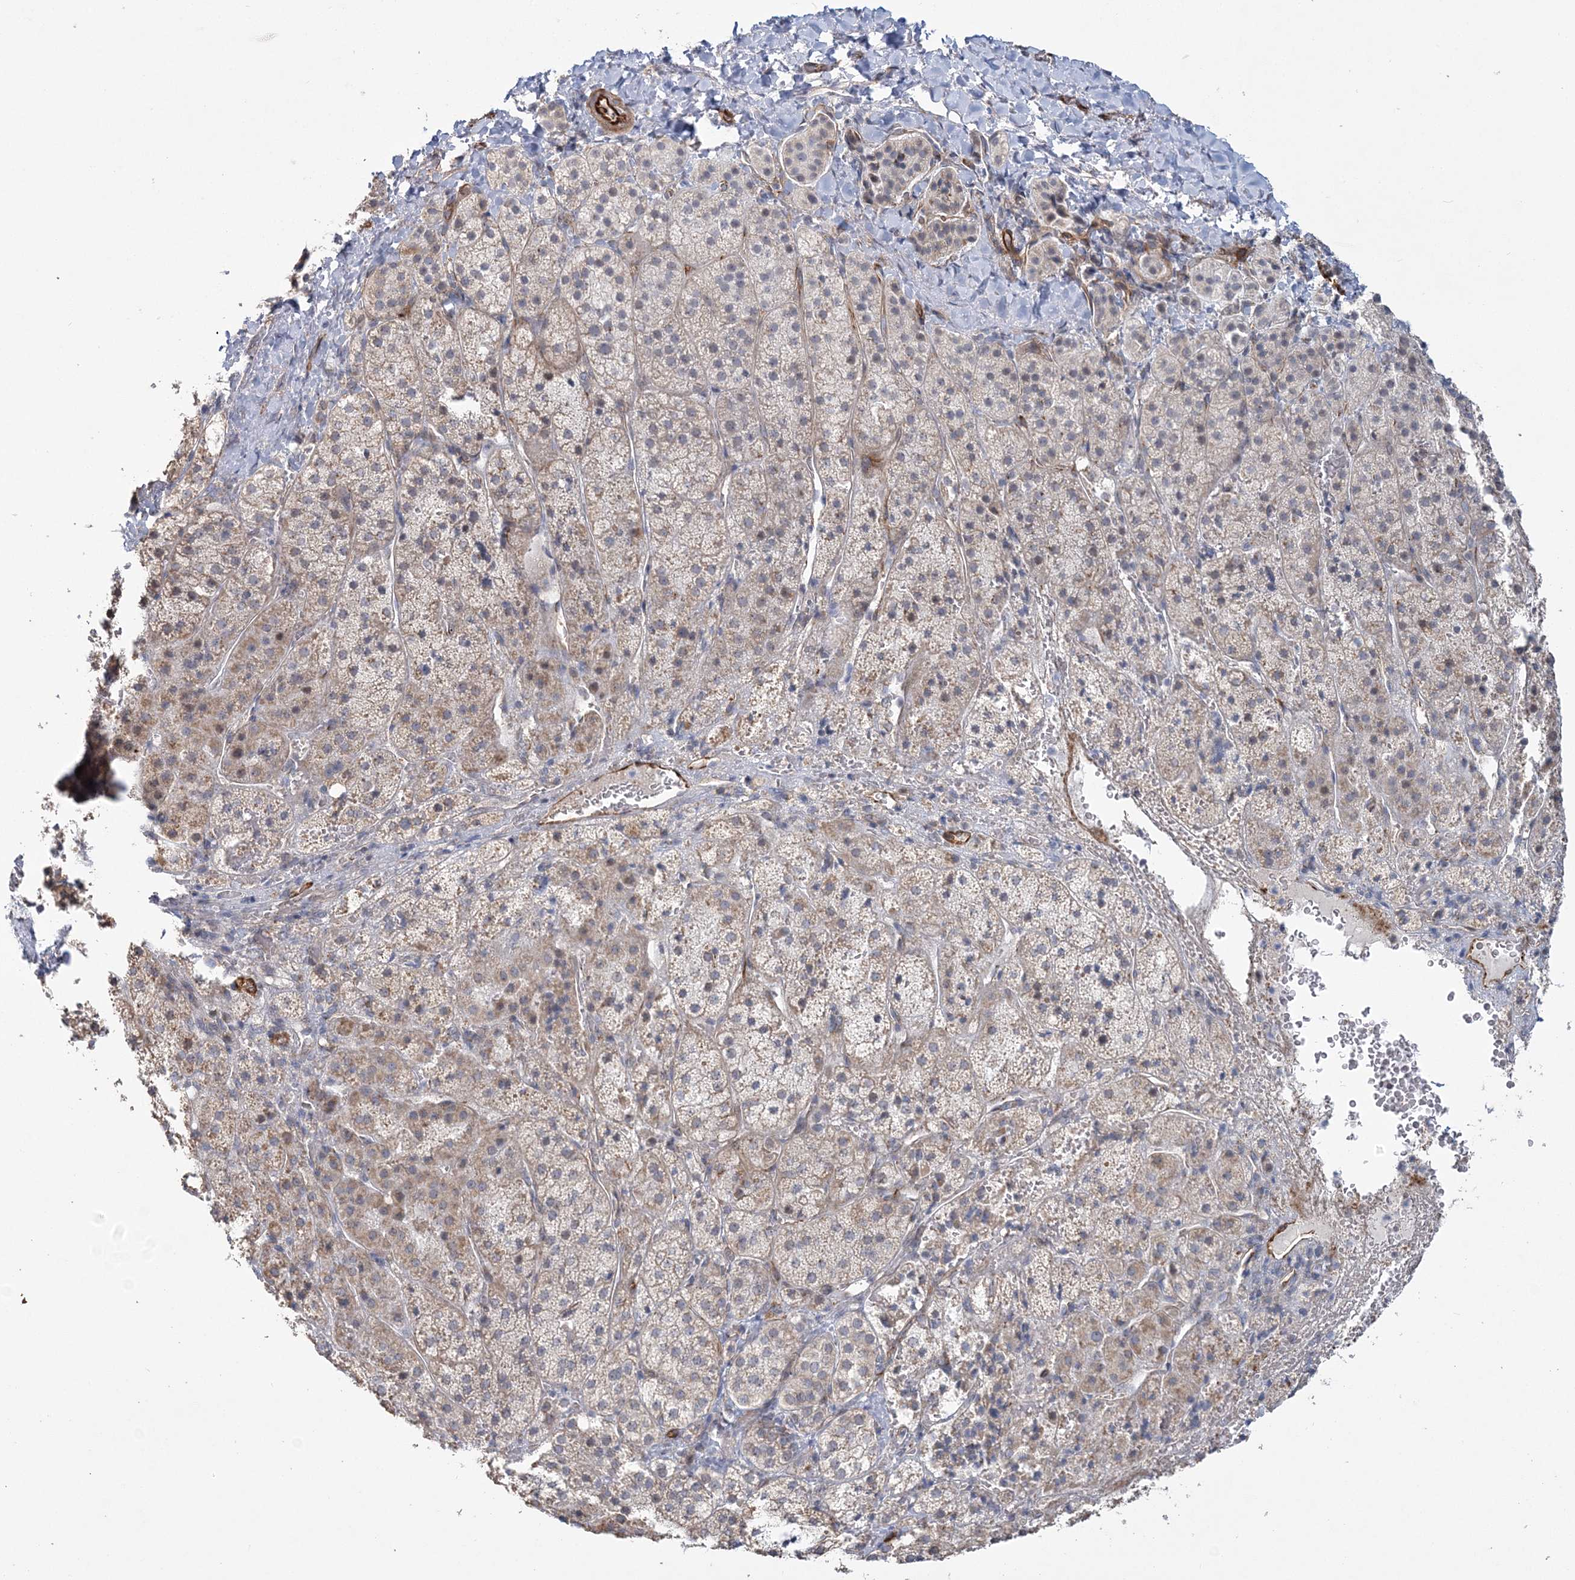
{"staining": {"intensity": "weak", "quantity": "25%-75%", "location": "cytoplasmic/membranous"}, "tissue": "adrenal gland", "cell_type": "Glandular cells", "image_type": "normal", "snomed": [{"axis": "morphology", "description": "Normal tissue, NOS"}, {"axis": "topography", "description": "Adrenal gland"}], "caption": "Protein analysis of normal adrenal gland demonstrates weak cytoplasmic/membranous positivity in about 25%-75% of glandular cells.", "gene": "AFAP1L2", "patient": {"sex": "female", "age": 44}}